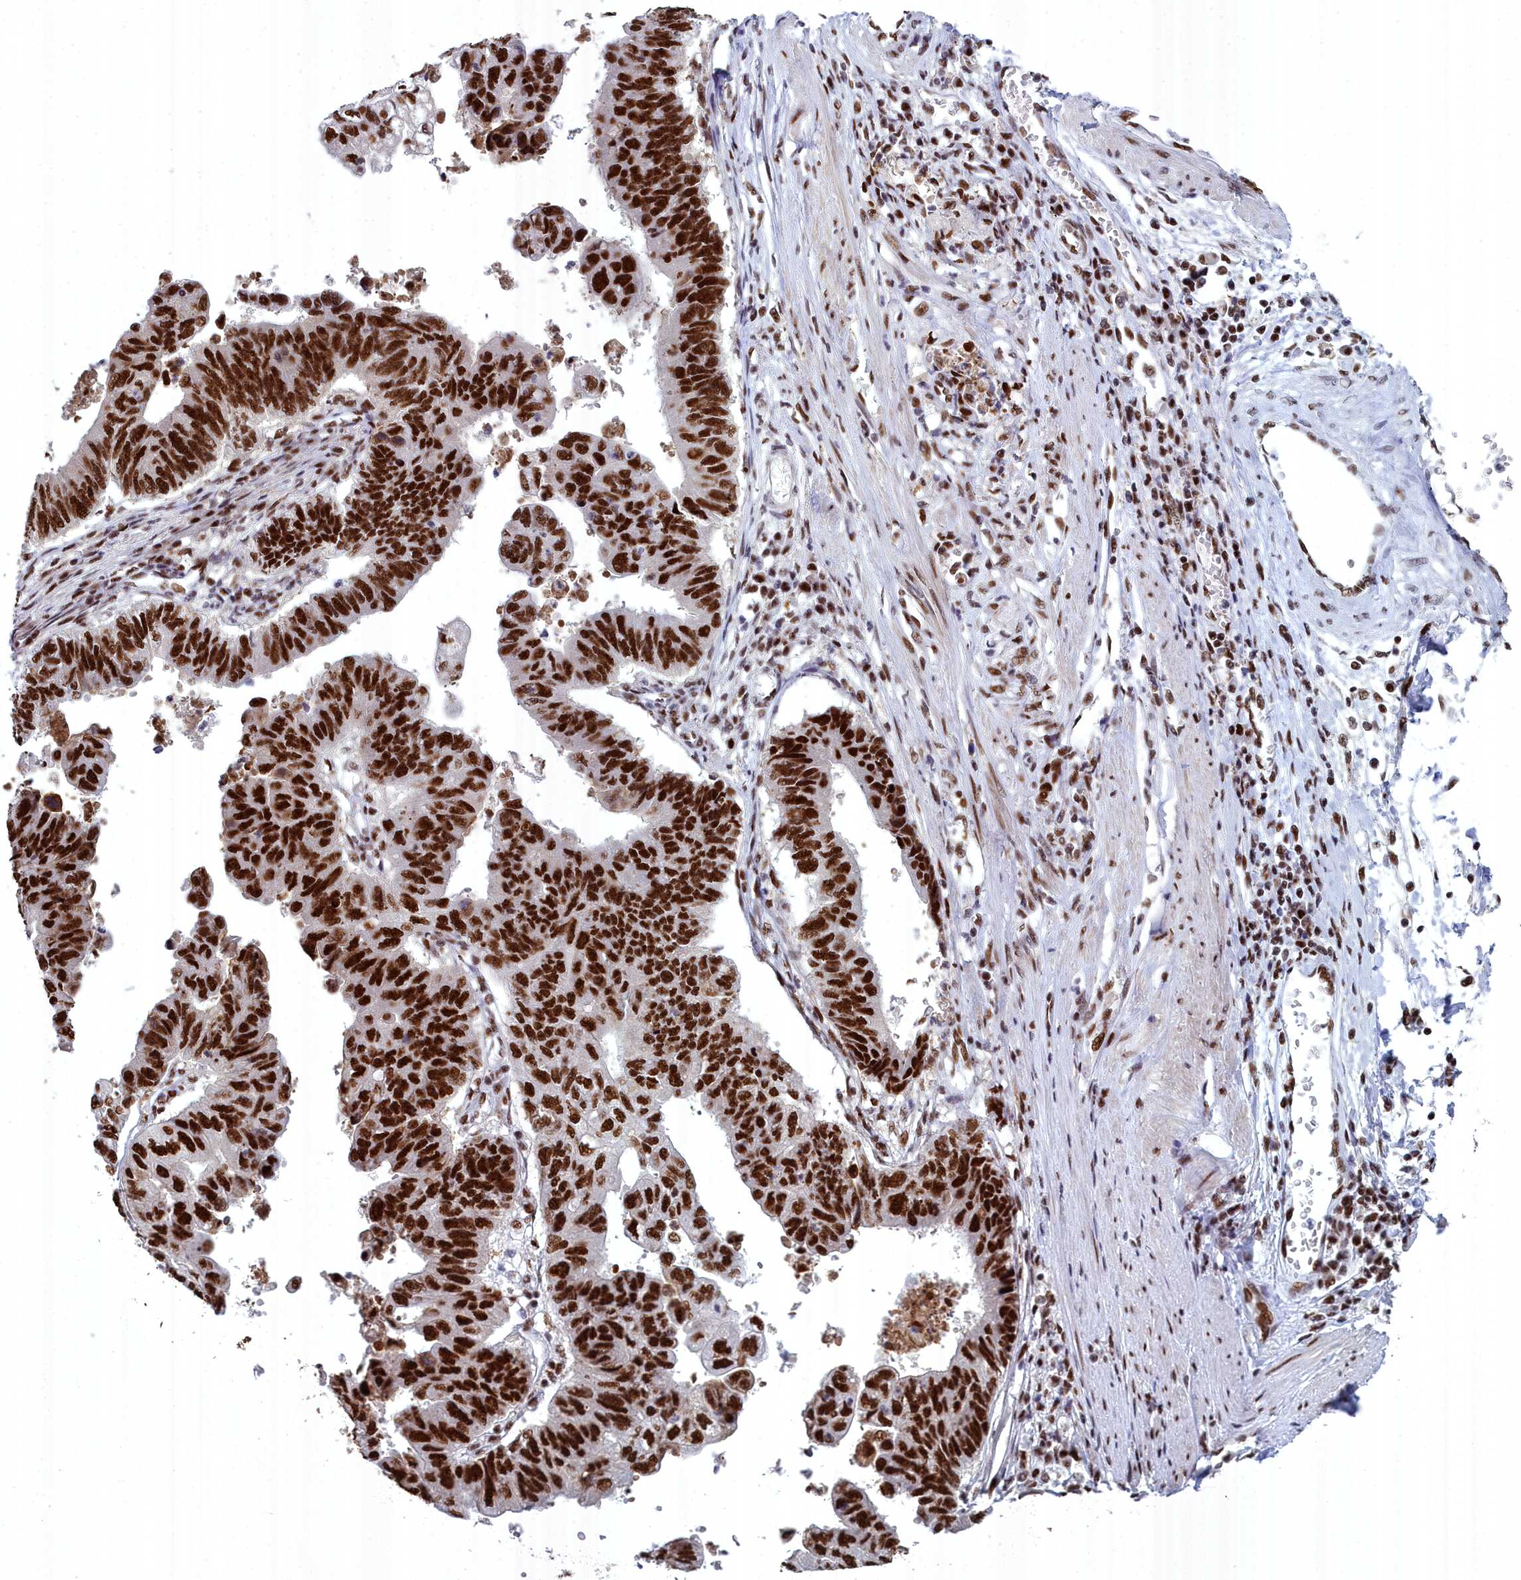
{"staining": {"intensity": "strong", "quantity": ">75%", "location": "nuclear"}, "tissue": "stomach cancer", "cell_type": "Tumor cells", "image_type": "cancer", "snomed": [{"axis": "morphology", "description": "Adenocarcinoma, NOS"}, {"axis": "topography", "description": "Stomach"}], "caption": "This is a photomicrograph of immunohistochemistry (IHC) staining of stomach cancer, which shows strong positivity in the nuclear of tumor cells.", "gene": "SF3B3", "patient": {"sex": "male", "age": 59}}